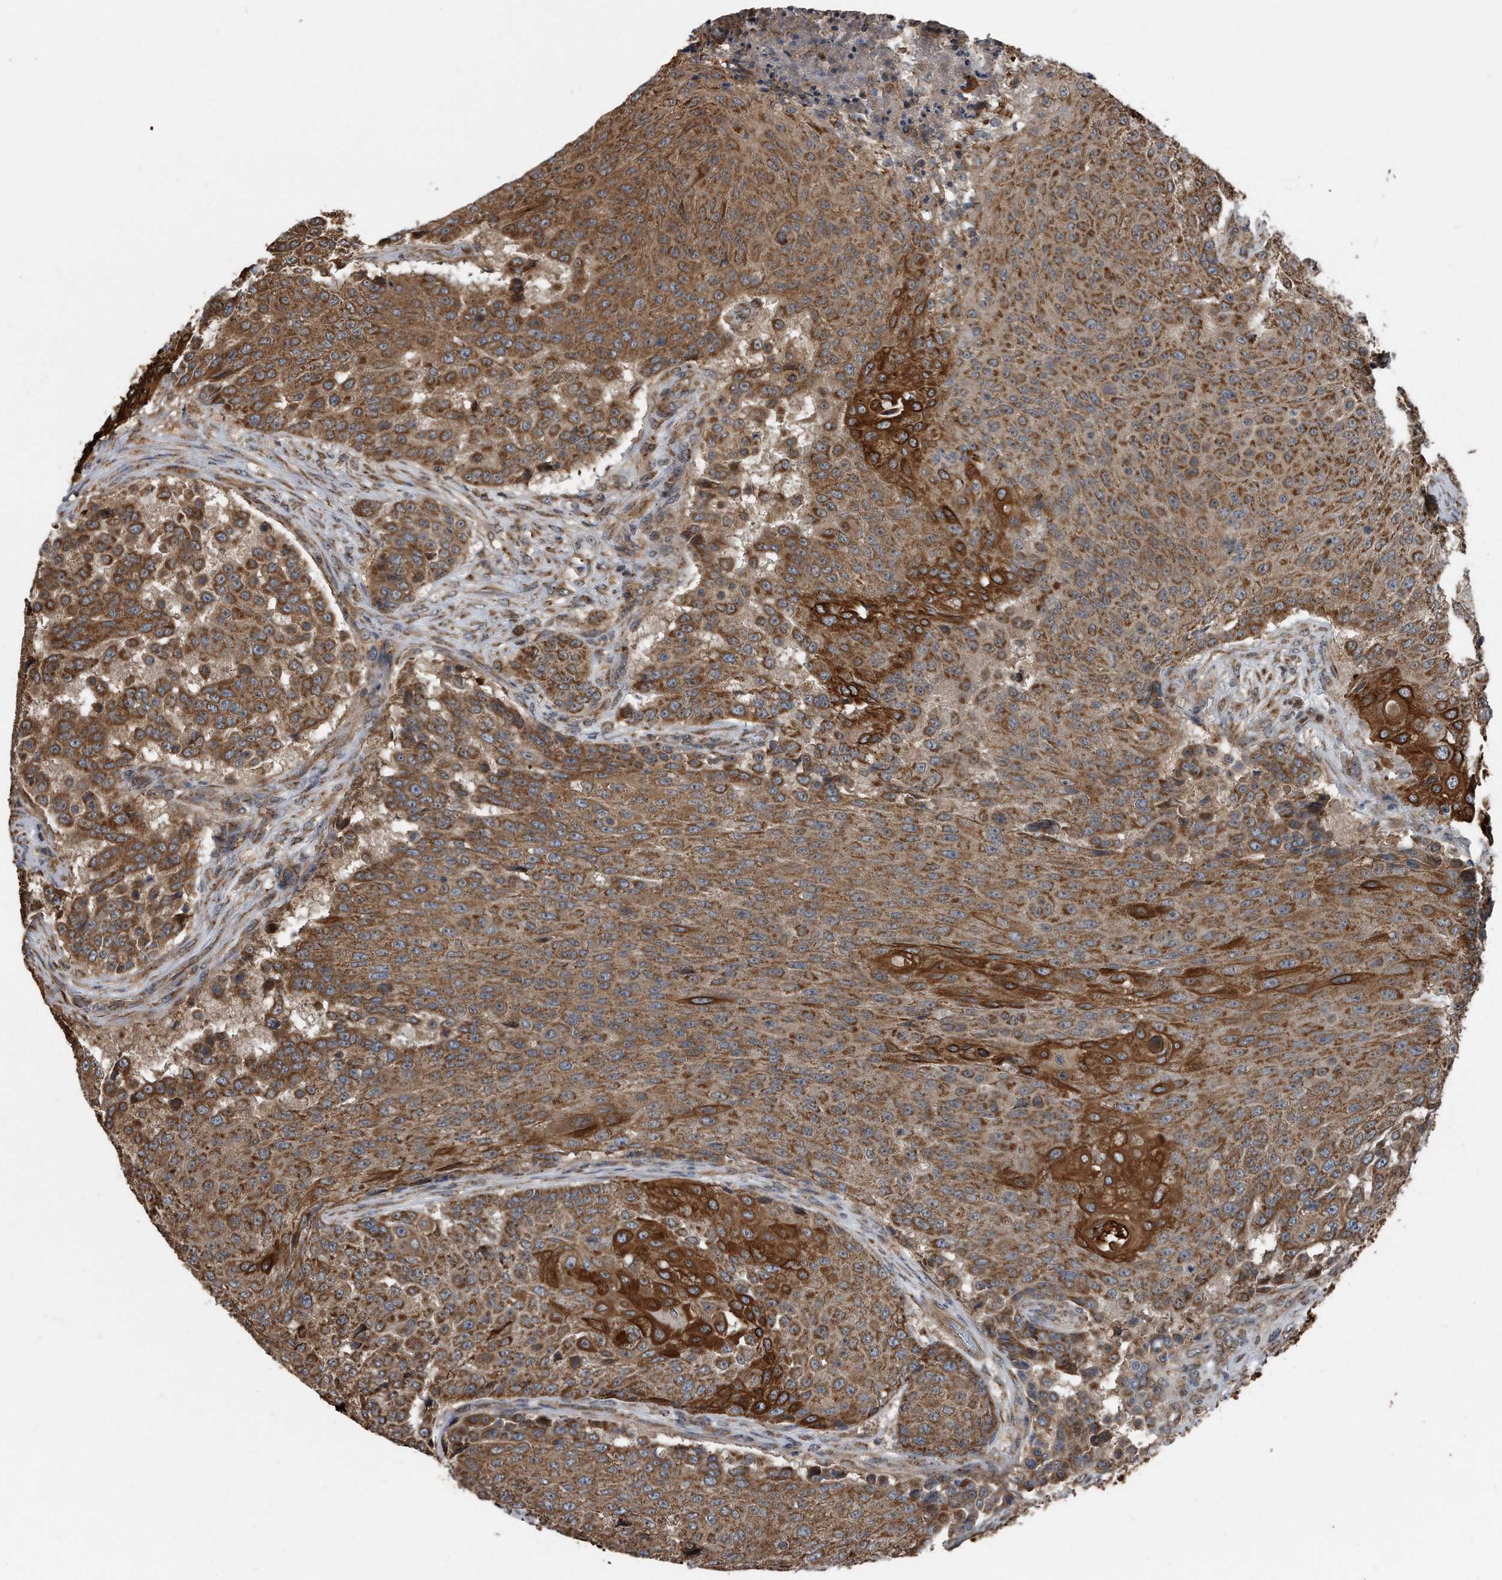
{"staining": {"intensity": "moderate", "quantity": ">75%", "location": "cytoplasmic/membranous"}, "tissue": "urothelial cancer", "cell_type": "Tumor cells", "image_type": "cancer", "snomed": [{"axis": "morphology", "description": "Urothelial carcinoma, High grade"}, {"axis": "topography", "description": "Urinary bladder"}], "caption": "A medium amount of moderate cytoplasmic/membranous positivity is identified in approximately >75% of tumor cells in urothelial cancer tissue. The staining was performed using DAB (3,3'-diaminobenzidine), with brown indicating positive protein expression. Nuclei are stained blue with hematoxylin.", "gene": "FAM136A", "patient": {"sex": "female", "age": 63}}